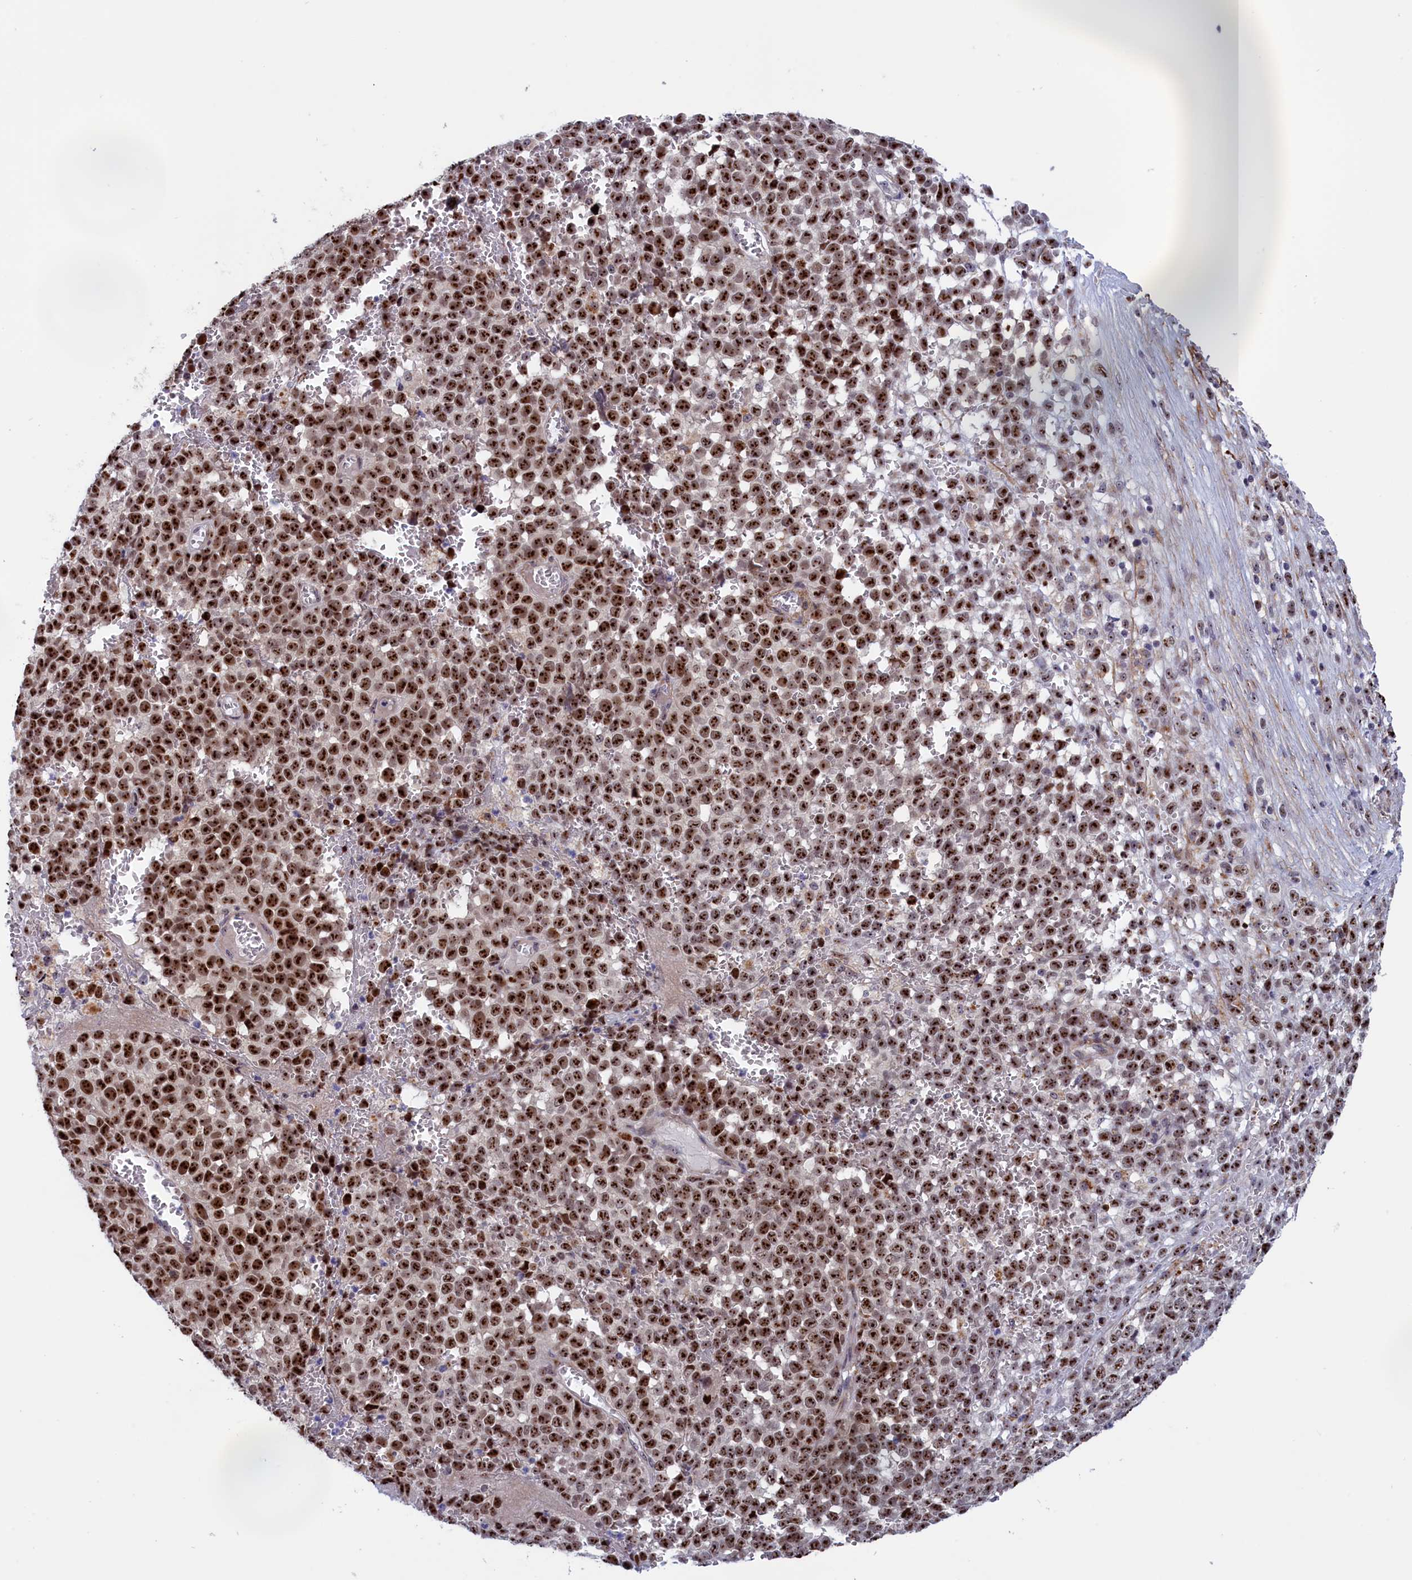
{"staining": {"intensity": "strong", "quantity": ">75%", "location": "nuclear"}, "tissue": "melanoma", "cell_type": "Tumor cells", "image_type": "cancer", "snomed": [{"axis": "morphology", "description": "Malignant melanoma, NOS"}, {"axis": "topography", "description": "Nose, NOS"}], "caption": "Immunohistochemistry of human malignant melanoma reveals high levels of strong nuclear expression in about >75% of tumor cells.", "gene": "PPAN", "patient": {"sex": "female", "age": 48}}